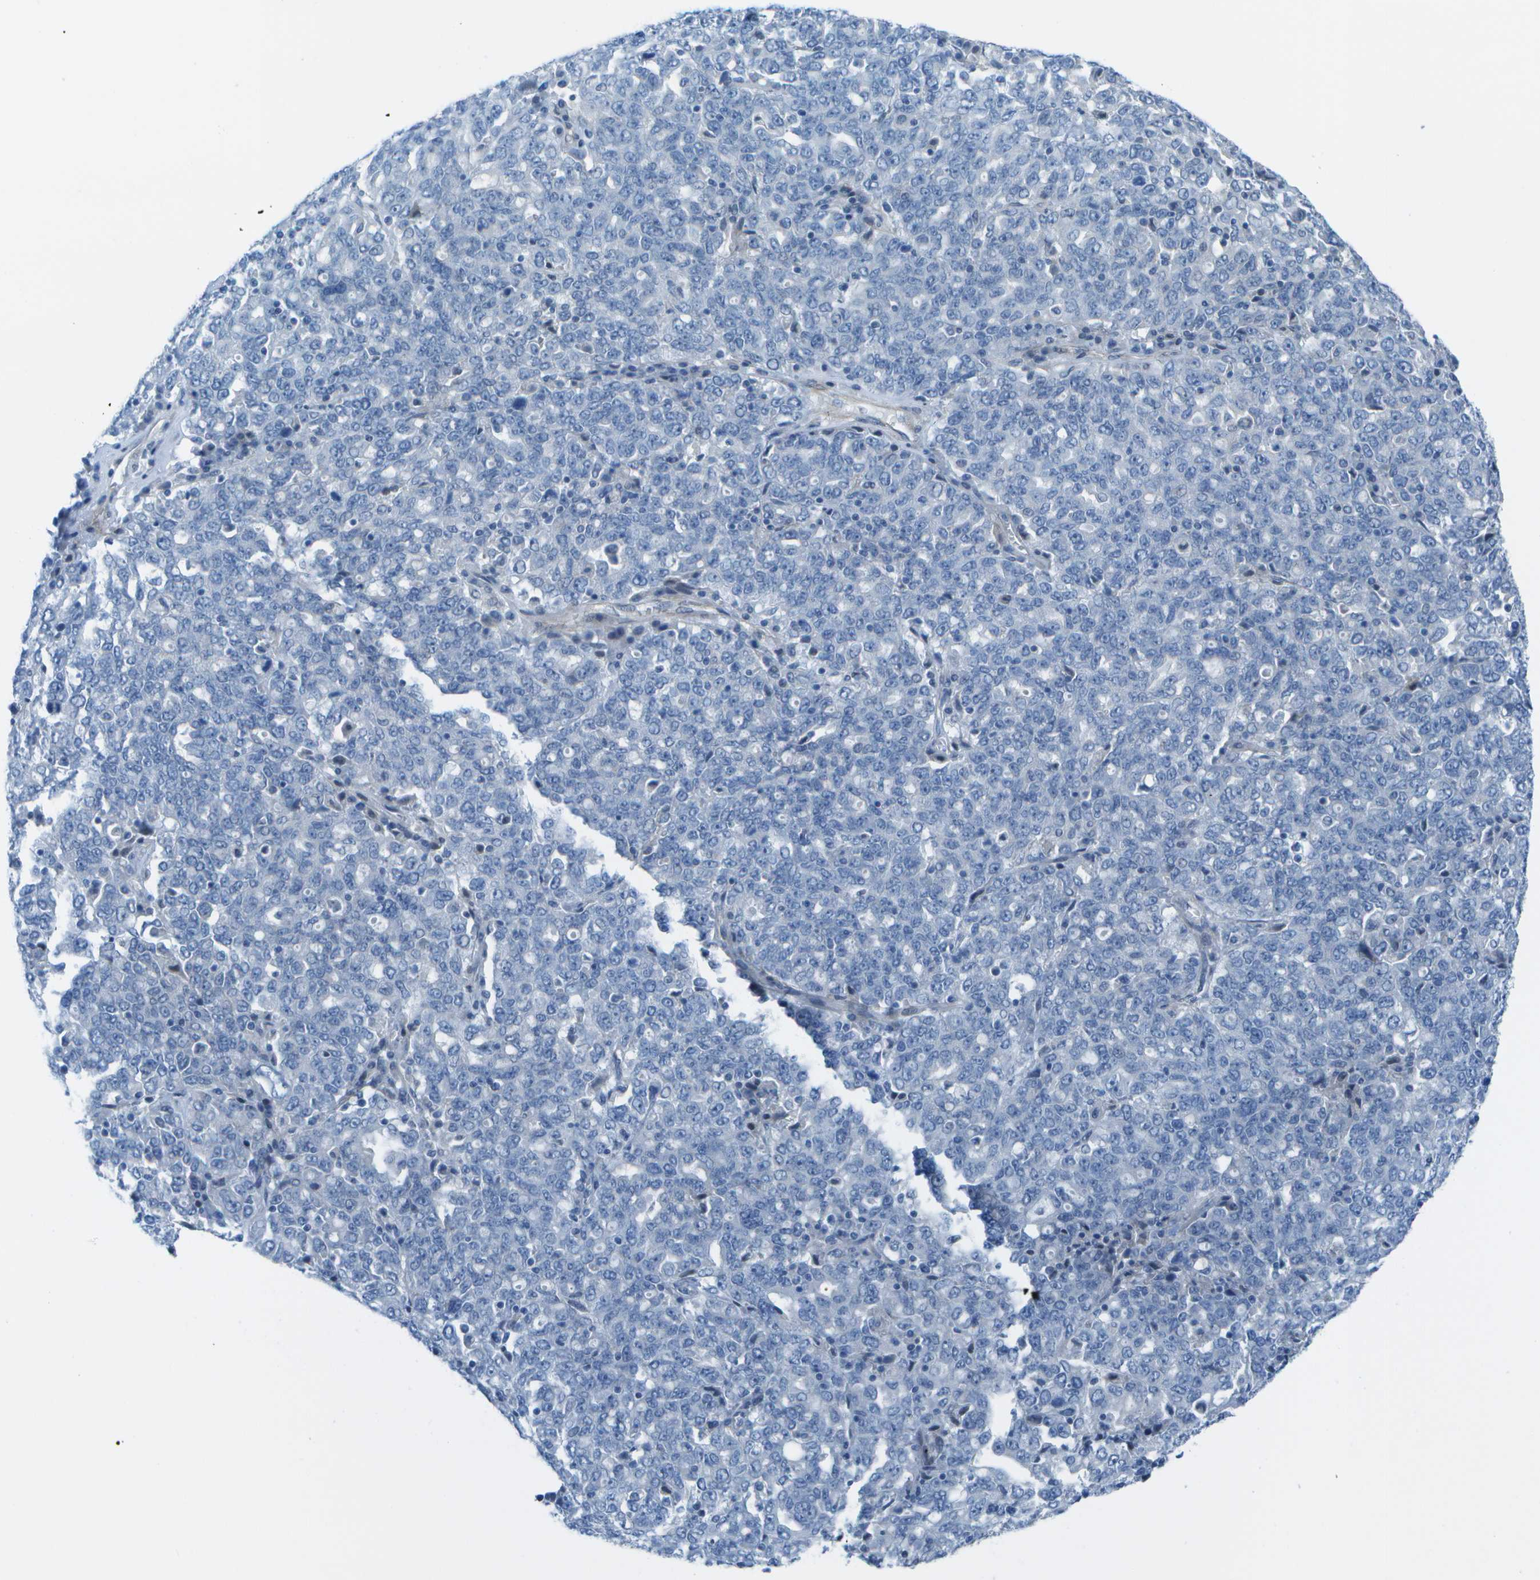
{"staining": {"intensity": "negative", "quantity": "none", "location": "none"}, "tissue": "ovarian cancer", "cell_type": "Tumor cells", "image_type": "cancer", "snomed": [{"axis": "morphology", "description": "Carcinoma, endometroid"}, {"axis": "topography", "description": "Ovary"}], "caption": "A micrograph of ovarian cancer (endometroid carcinoma) stained for a protein demonstrates no brown staining in tumor cells.", "gene": "SORBS3", "patient": {"sex": "female", "age": 62}}